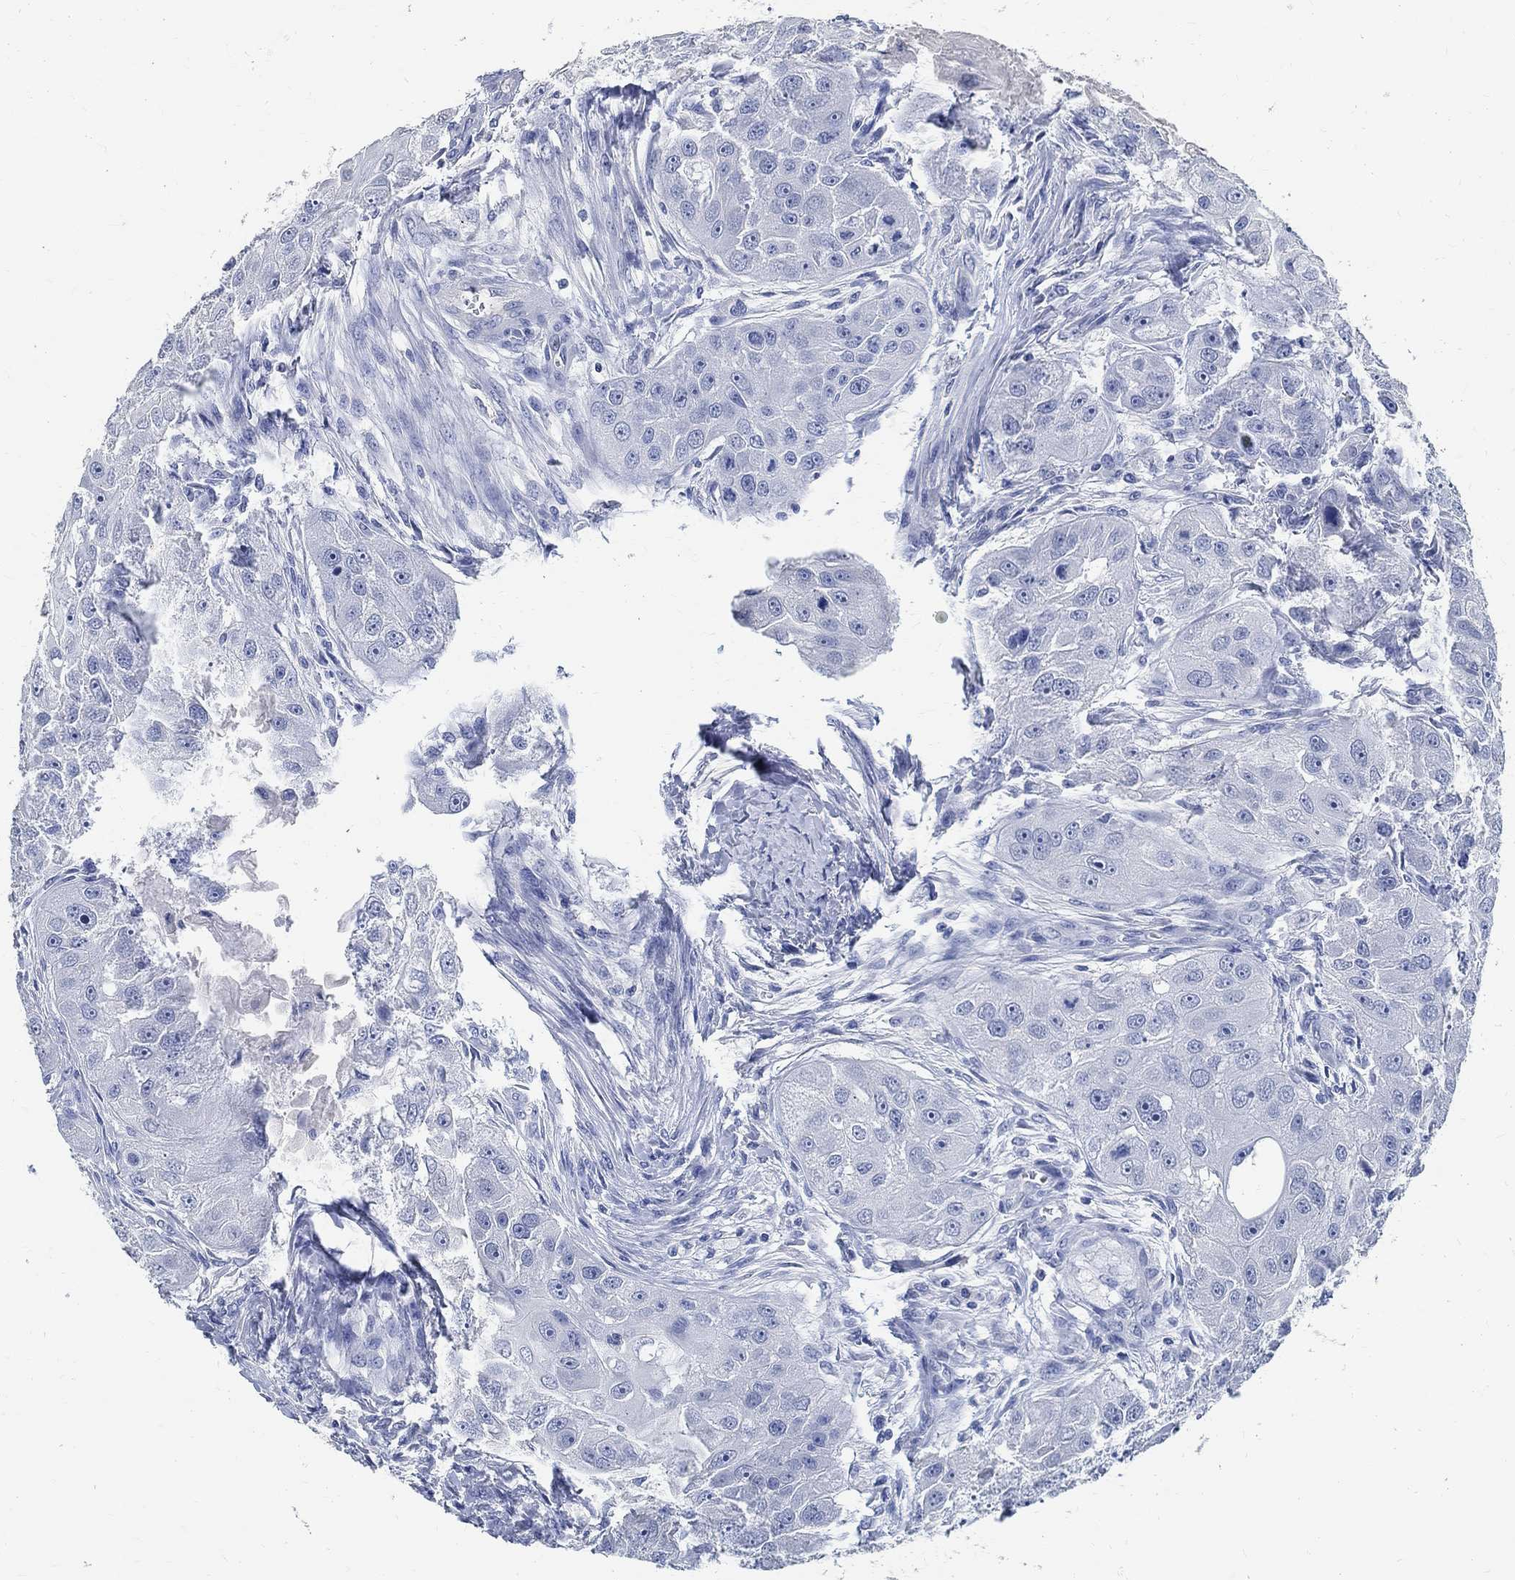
{"staining": {"intensity": "negative", "quantity": "none", "location": "none"}, "tissue": "head and neck cancer", "cell_type": "Tumor cells", "image_type": "cancer", "snomed": [{"axis": "morphology", "description": "Normal tissue, NOS"}, {"axis": "morphology", "description": "Squamous cell carcinoma, NOS"}, {"axis": "topography", "description": "Skeletal muscle"}, {"axis": "topography", "description": "Head-Neck"}], "caption": "Tumor cells are negative for protein expression in human head and neck squamous cell carcinoma. (DAB immunohistochemistry (IHC), high magnification).", "gene": "PRX", "patient": {"sex": "male", "age": 51}}